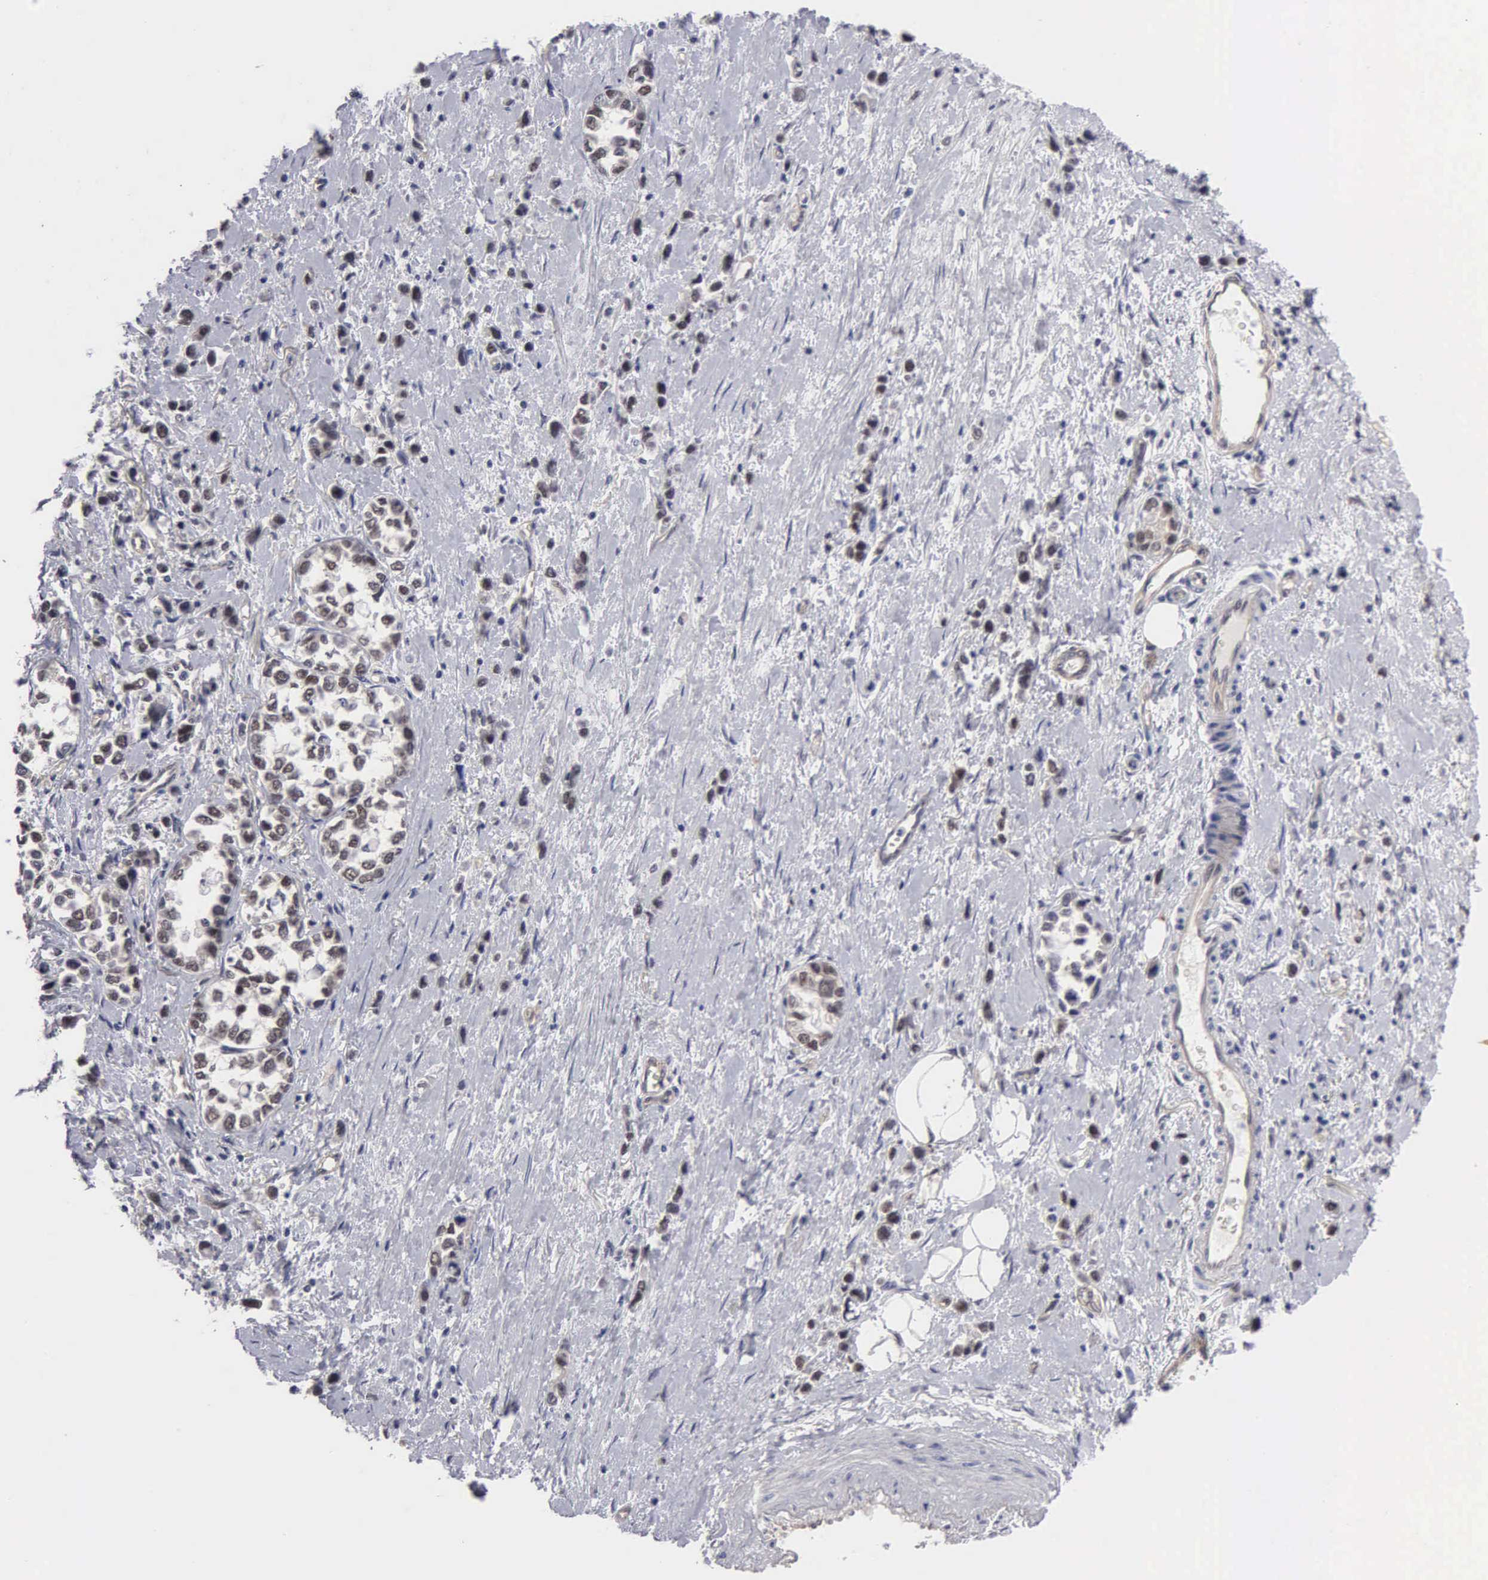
{"staining": {"intensity": "weak", "quantity": "25%-75%", "location": "nuclear"}, "tissue": "stomach cancer", "cell_type": "Tumor cells", "image_type": "cancer", "snomed": [{"axis": "morphology", "description": "Adenocarcinoma, NOS"}, {"axis": "topography", "description": "Stomach, upper"}], "caption": "Tumor cells display weak nuclear expression in approximately 25%-75% of cells in stomach cancer (adenocarcinoma).", "gene": "ZBTB33", "patient": {"sex": "male", "age": 76}}